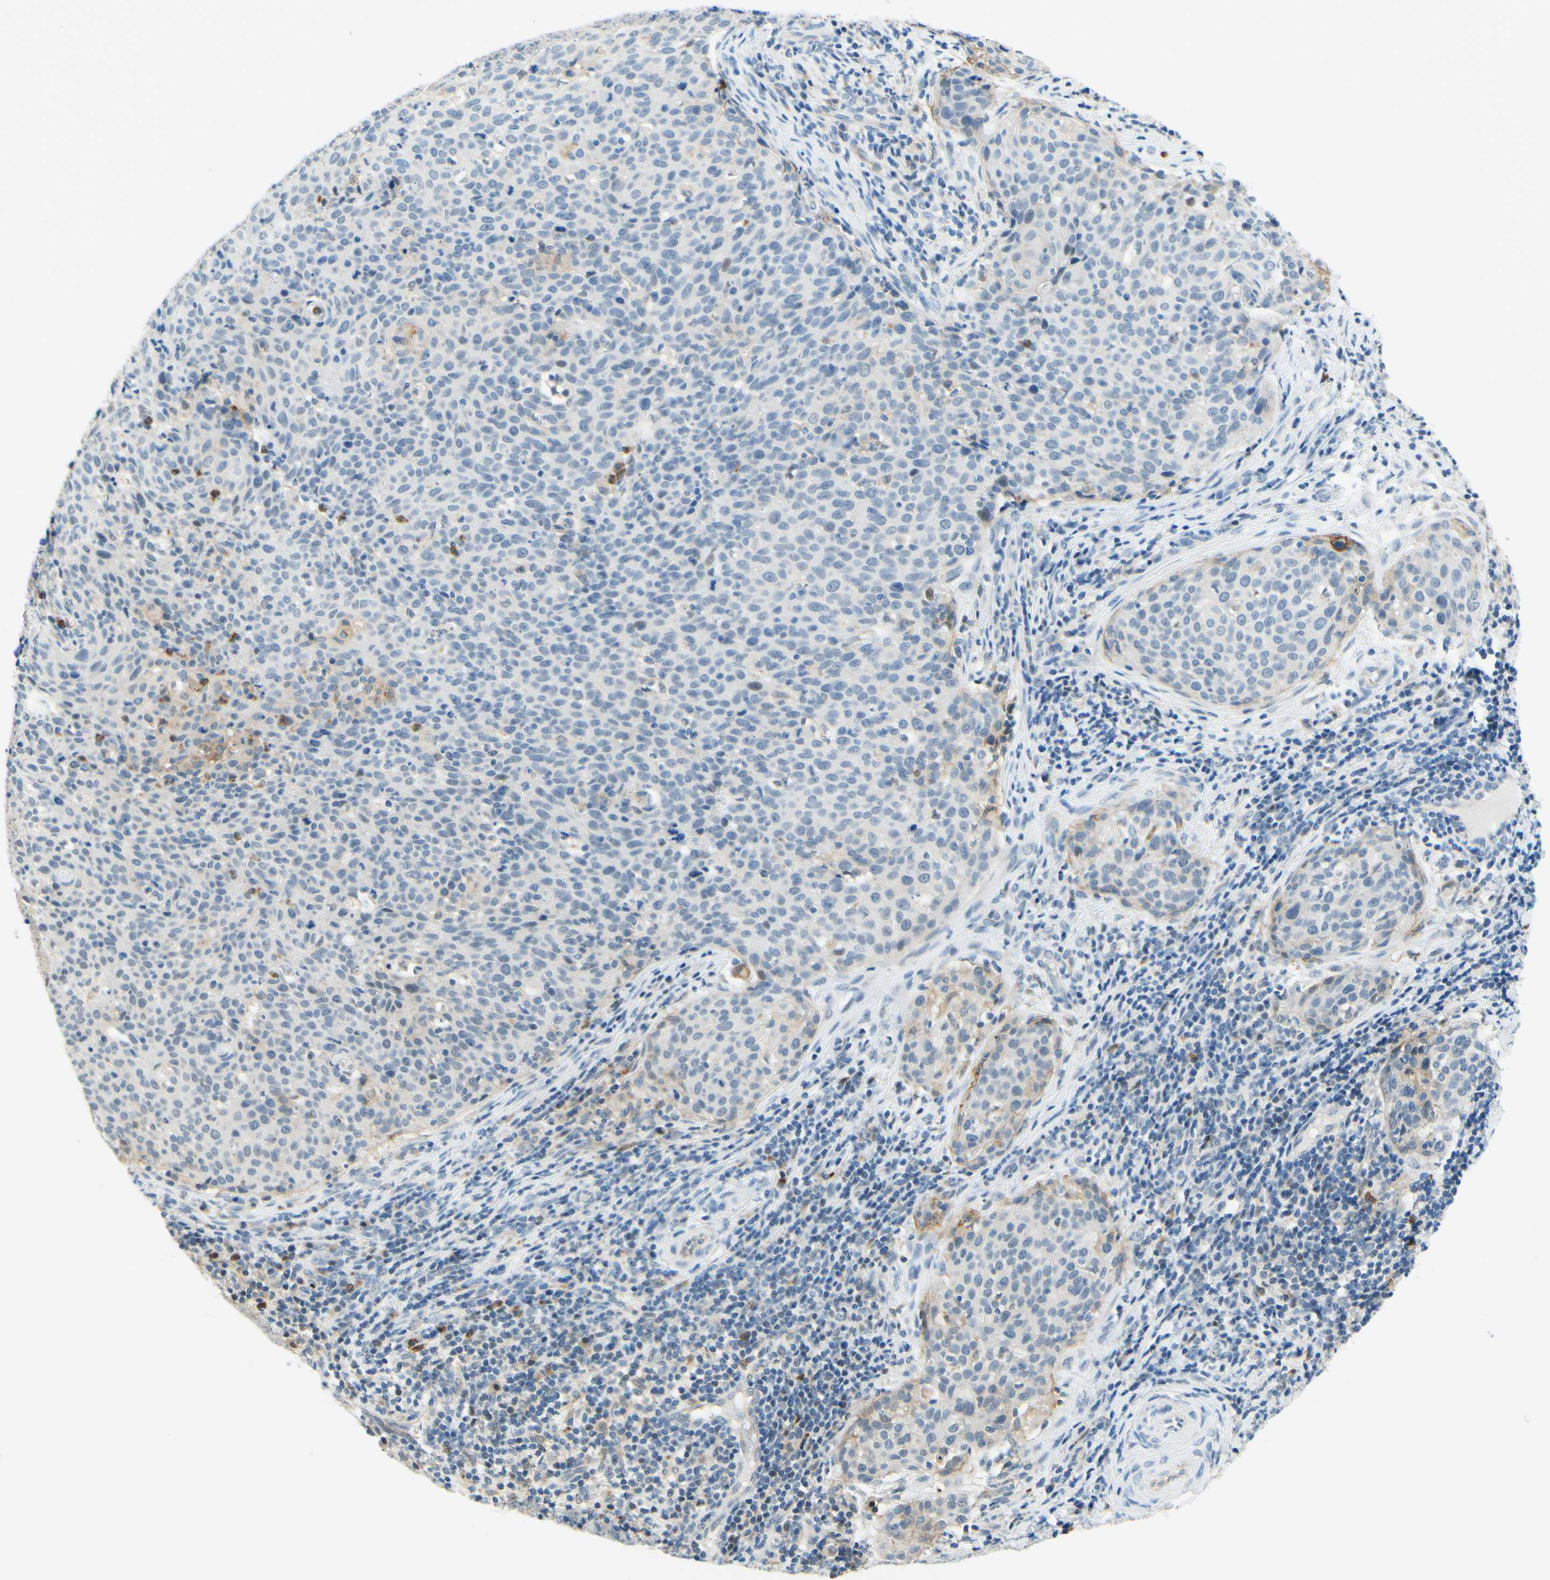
{"staining": {"intensity": "moderate", "quantity": "<25%", "location": "cytoplasmic/membranous"}, "tissue": "cervical cancer", "cell_type": "Tumor cells", "image_type": "cancer", "snomed": [{"axis": "morphology", "description": "Squamous cell carcinoma, NOS"}, {"axis": "topography", "description": "Cervix"}], "caption": "A photomicrograph of cervical squamous cell carcinoma stained for a protein demonstrates moderate cytoplasmic/membranous brown staining in tumor cells.", "gene": "TREM2", "patient": {"sex": "female", "age": 38}}